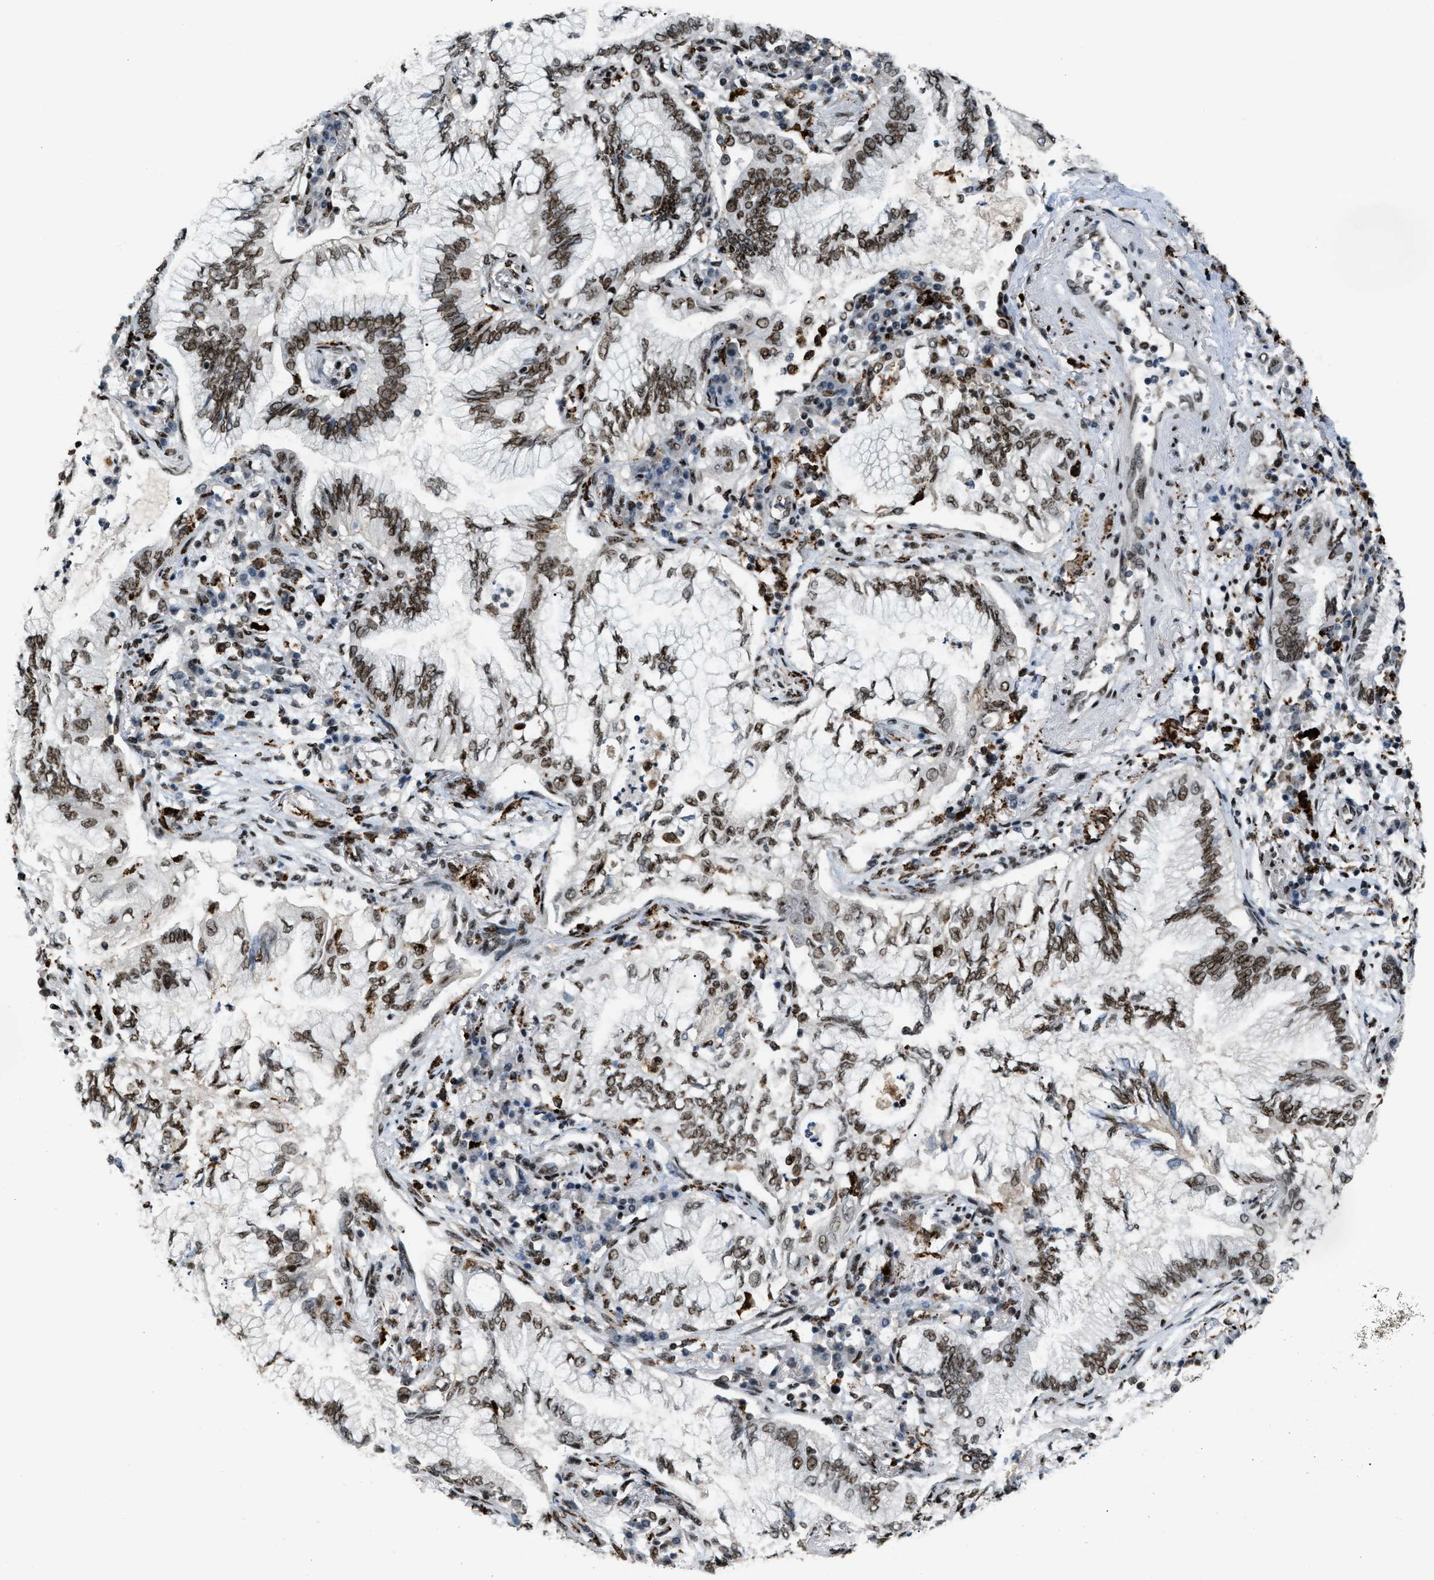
{"staining": {"intensity": "moderate", "quantity": ">75%", "location": "nuclear"}, "tissue": "lung cancer", "cell_type": "Tumor cells", "image_type": "cancer", "snomed": [{"axis": "morphology", "description": "Normal tissue, NOS"}, {"axis": "morphology", "description": "Adenocarcinoma, NOS"}, {"axis": "topography", "description": "Bronchus"}, {"axis": "topography", "description": "Lung"}], "caption": "A high-resolution photomicrograph shows immunohistochemistry (IHC) staining of lung cancer (adenocarcinoma), which reveals moderate nuclear positivity in approximately >75% of tumor cells.", "gene": "NUMA1", "patient": {"sex": "female", "age": 70}}